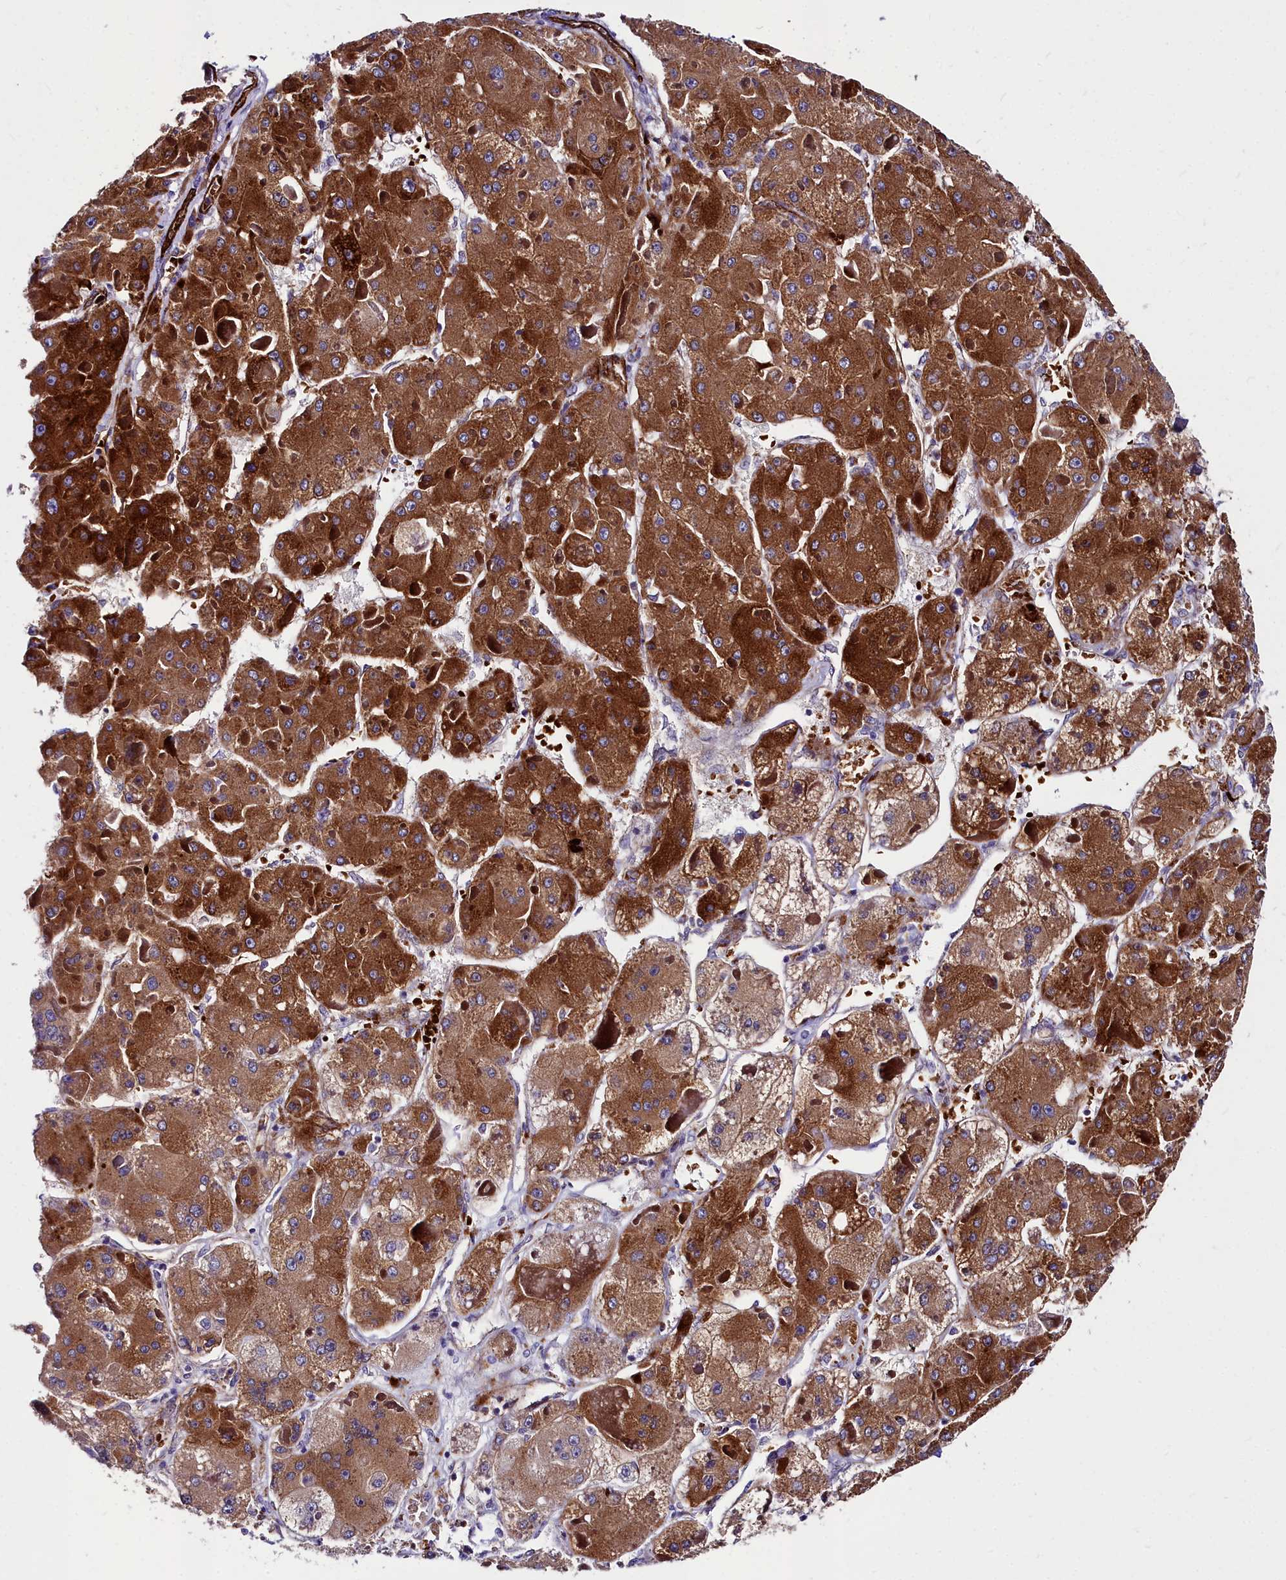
{"staining": {"intensity": "strong", "quantity": ">75%", "location": "cytoplasmic/membranous"}, "tissue": "liver cancer", "cell_type": "Tumor cells", "image_type": "cancer", "snomed": [{"axis": "morphology", "description": "Carcinoma, Hepatocellular, NOS"}, {"axis": "topography", "description": "Liver"}], "caption": "Protein positivity by immunohistochemistry (IHC) displays strong cytoplasmic/membranous expression in about >75% of tumor cells in liver cancer (hepatocellular carcinoma).", "gene": "CYP4F11", "patient": {"sex": "female", "age": 73}}